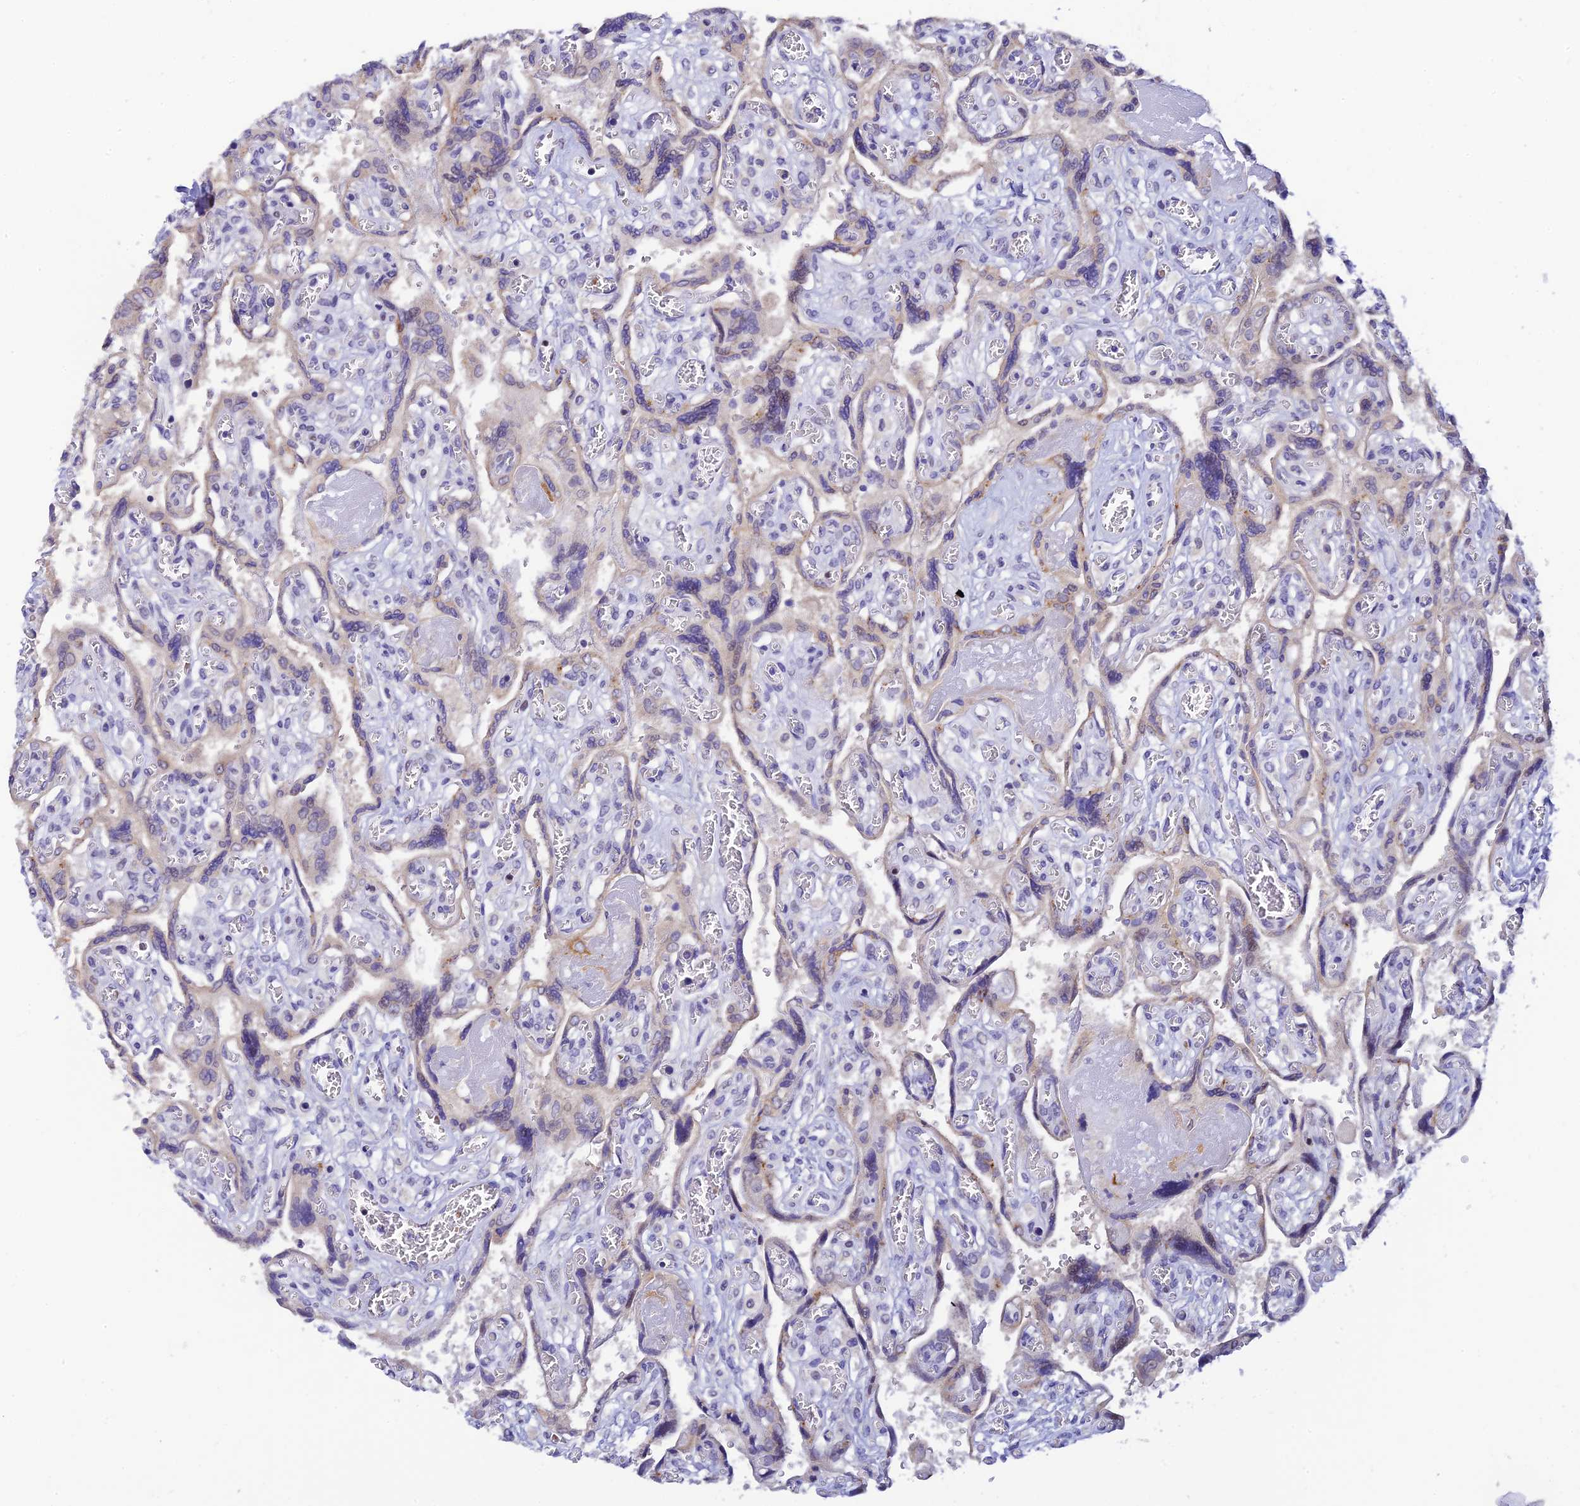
{"staining": {"intensity": "moderate", "quantity": "25%-75%", "location": "cytoplasmic/membranous"}, "tissue": "placenta", "cell_type": "Trophoblastic cells", "image_type": "normal", "snomed": [{"axis": "morphology", "description": "Normal tissue, NOS"}, {"axis": "topography", "description": "Placenta"}], "caption": "Immunohistochemical staining of normal human placenta reveals 25%-75% levels of moderate cytoplasmic/membranous protein positivity in approximately 25%-75% of trophoblastic cells. The staining was performed using DAB, with brown indicating positive protein expression. Nuclei are stained blue with hematoxylin.", "gene": "RASGEF1B", "patient": {"sex": "female", "age": 39}}